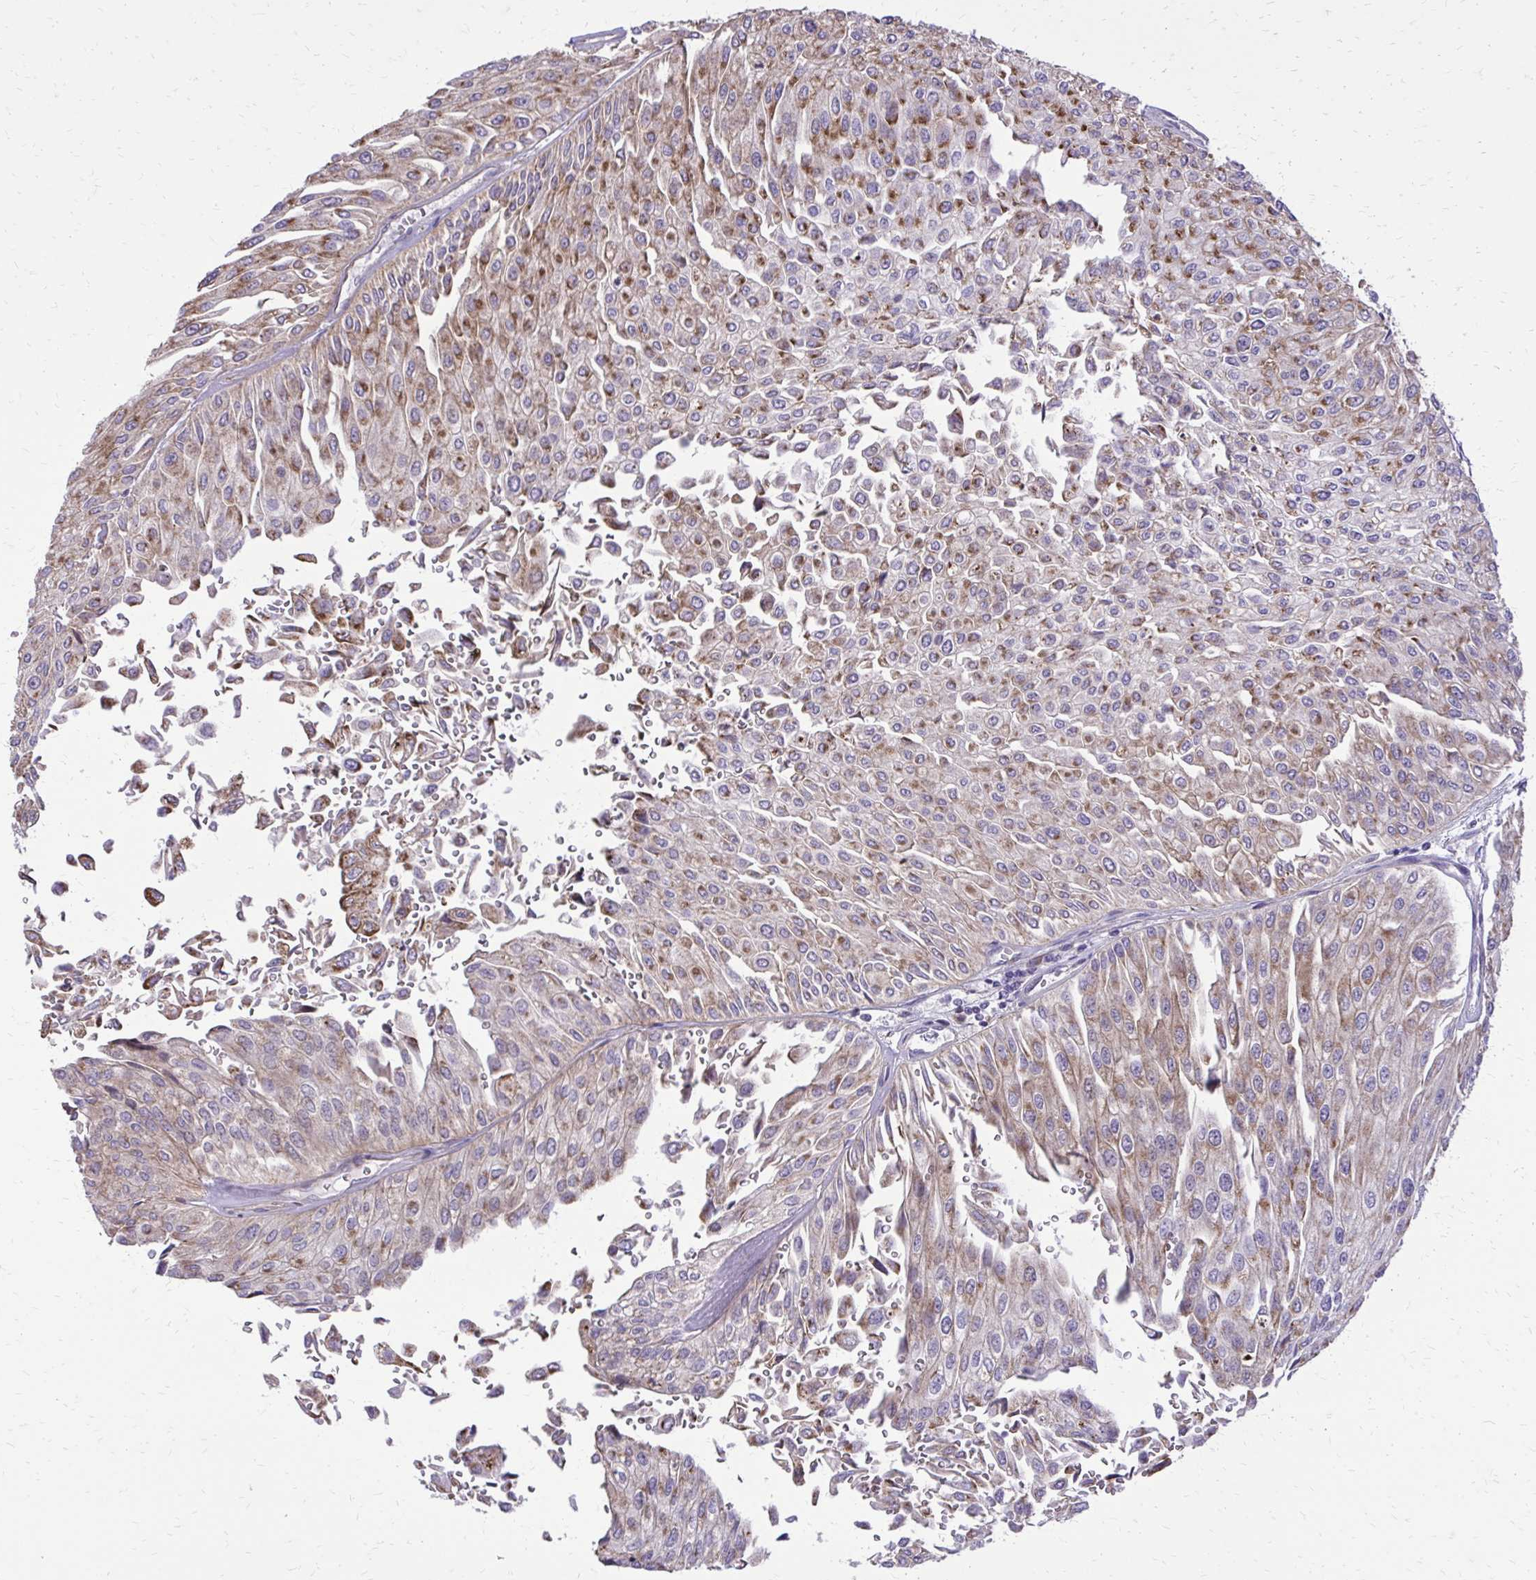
{"staining": {"intensity": "moderate", "quantity": ">75%", "location": "cytoplasmic/membranous"}, "tissue": "urothelial cancer", "cell_type": "Tumor cells", "image_type": "cancer", "snomed": [{"axis": "morphology", "description": "Urothelial carcinoma, NOS"}, {"axis": "topography", "description": "Urinary bladder"}], "caption": "IHC of urothelial cancer shows medium levels of moderate cytoplasmic/membranous expression in approximately >75% of tumor cells.", "gene": "ABCC3", "patient": {"sex": "male", "age": 67}}